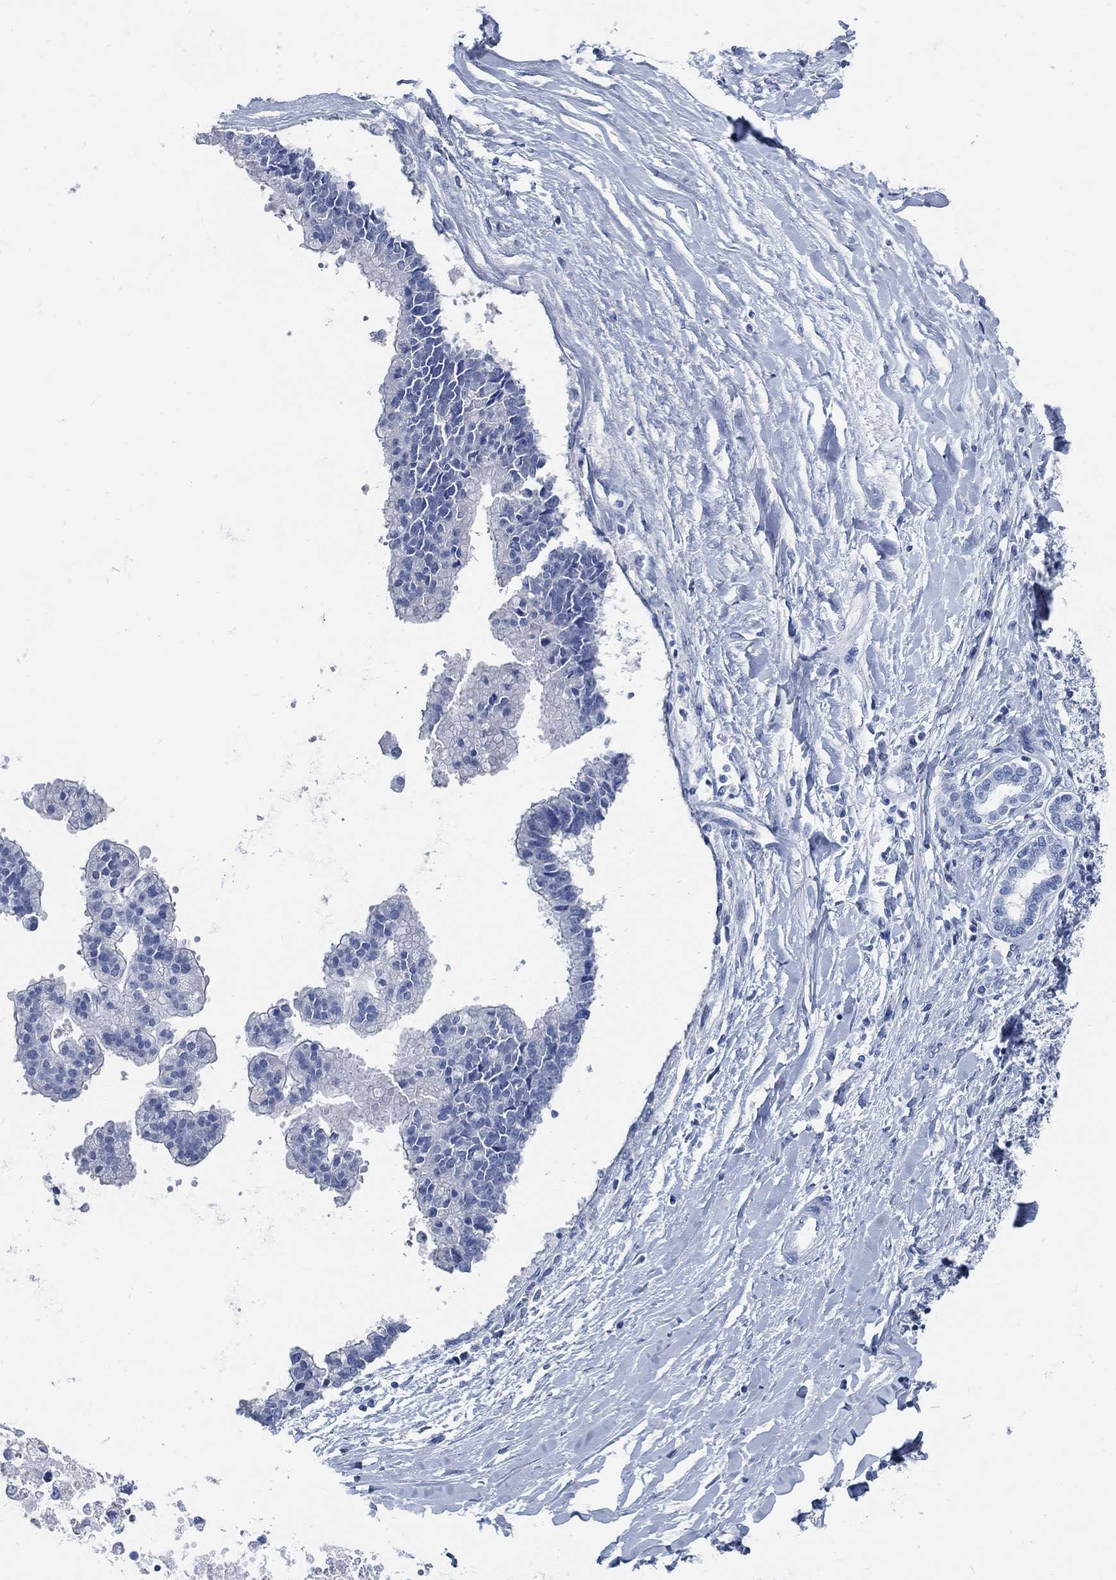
{"staining": {"intensity": "negative", "quantity": "none", "location": "none"}, "tissue": "liver cancer", "cell_type": "Tumor cells", "image_type": "cancer", "snomed": [{"axis": "morphology", "description": "Cholangiocarcinoma"}, {"axis": "topography", "description": "Liver"}], "caption": "Protein analysis of liver cholangiocarcinoma displays no significant staining in tumor cells.", "gene": "SLC45A1", "patient": {"sex": "male", "age": 50}}